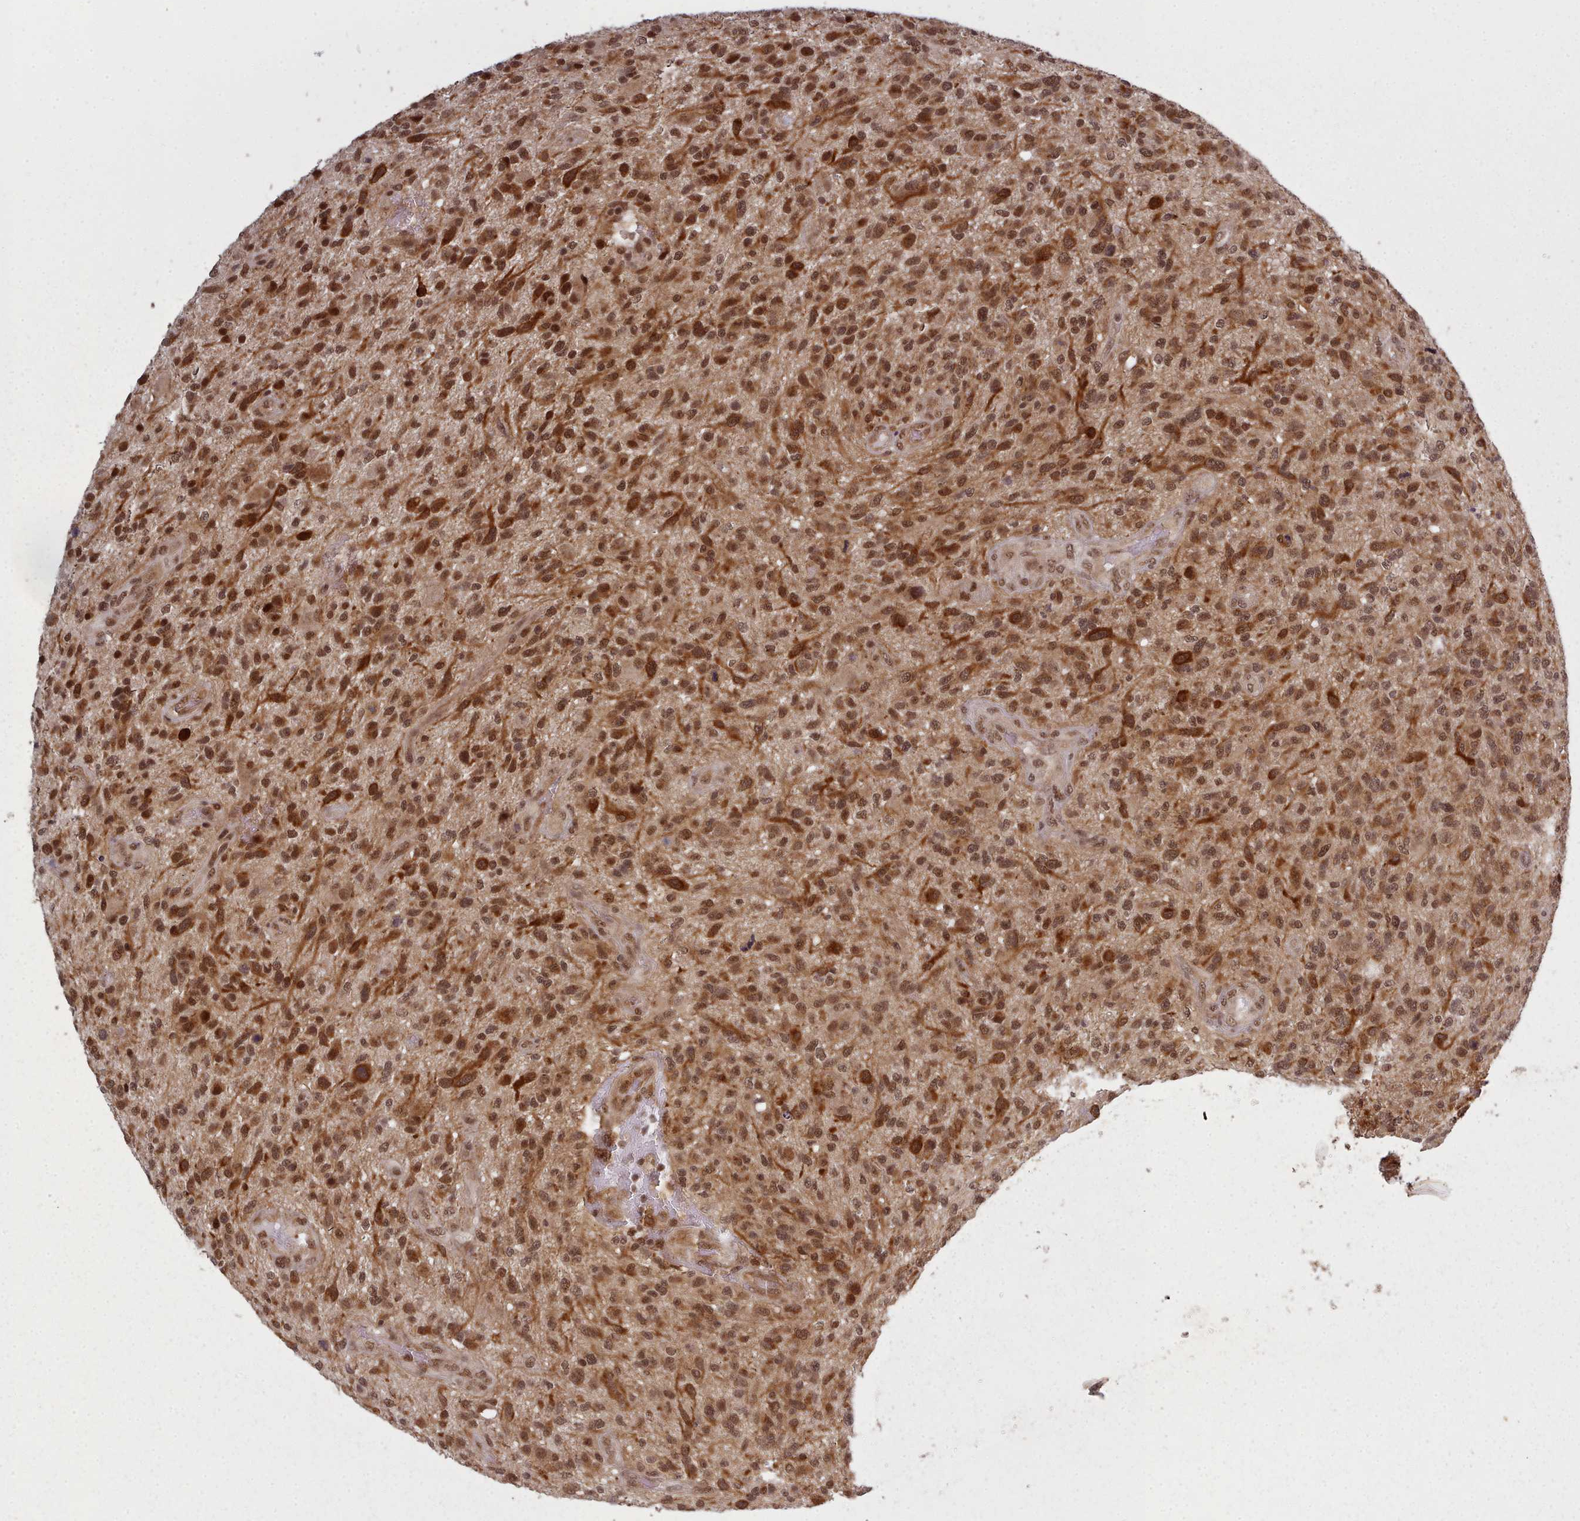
{"staining": {"intensity": "strong", "quantity": ">75%", "location": "cytoplasmic/membranous,nuclear"}, "tissue": "glioma", "cell_type": "Tumor cells", "image_type": "cancer", "snomed": [{"axis": "morphology", "description": "Glioma, malignant, High grade"}, {"axis": "topography", "description": "Brain"}], "caption": "This image displays malignant glioma (high-grade) stained with immunohistochemistry to label a protein in brown. The cytoplasmic/membranous and nuclear of tumor cells show strong positivity for the protein. Nuclei are counter-stained blue.", "gene": "DHX8", "patient": {"sex": "male", "age": 47}}